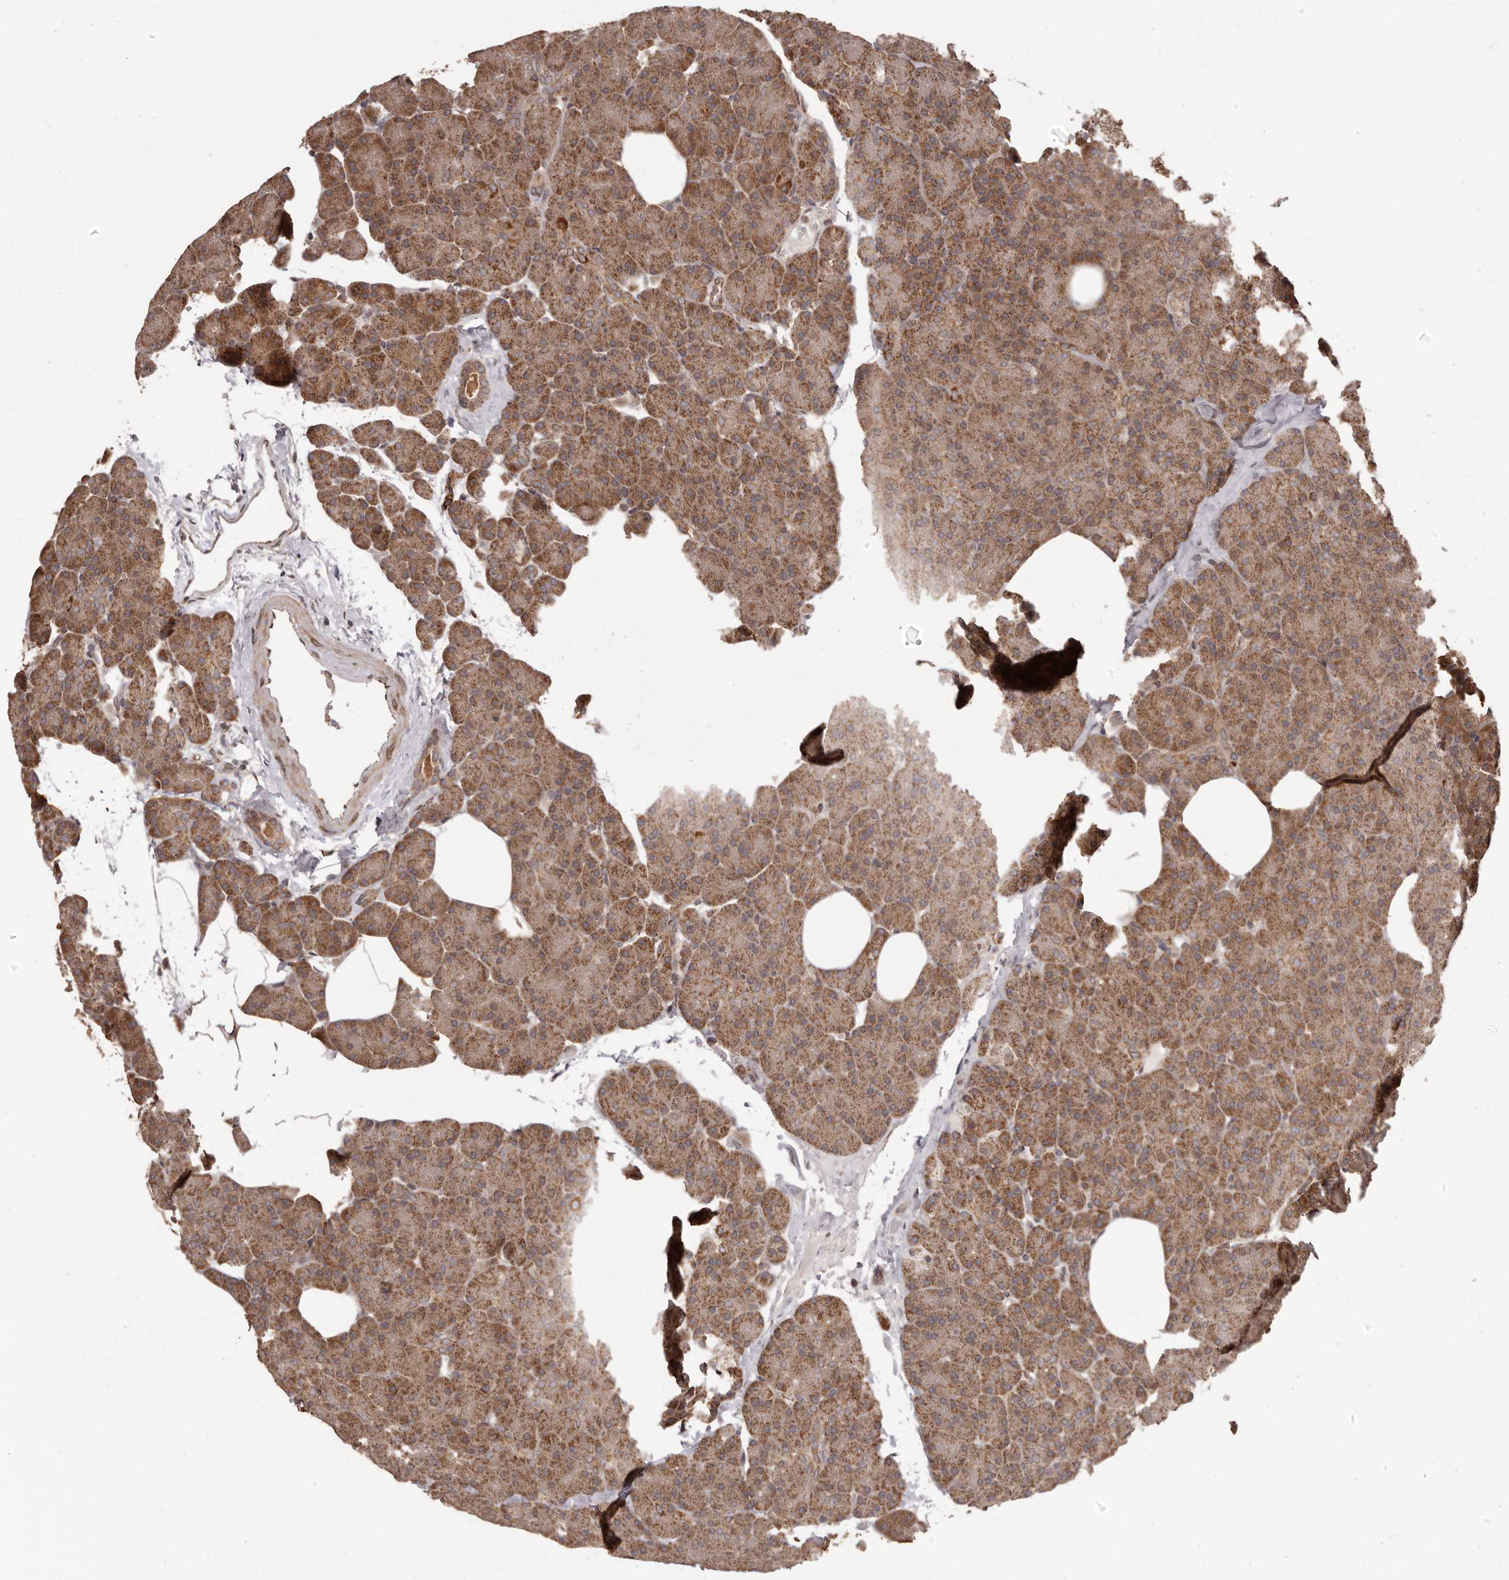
{"staining": {"intensity": "strong", "quantity": ">75%", "location": "cytoplasmic/membranous"}, "tissue": "pancreas", "cell_type": "Exocrine glandular cells", "image_type": "normal", "snomed": [{"axis": "morphology", "description": "Normal tissue, NOS"}, {"axis": "morphology", "description": "Carcinoid, malignant, NOS"}, {"axis": "topography", "description": "Pancreas"}], "caption": "Strong cytoplasmic/membranous staining for a protein is present in approximately >75% of exocrine glandular cells of unremarkable pancreas using IHC.", "gene": "CHRM2", "patient": {"sex": "female", "age": 35}}